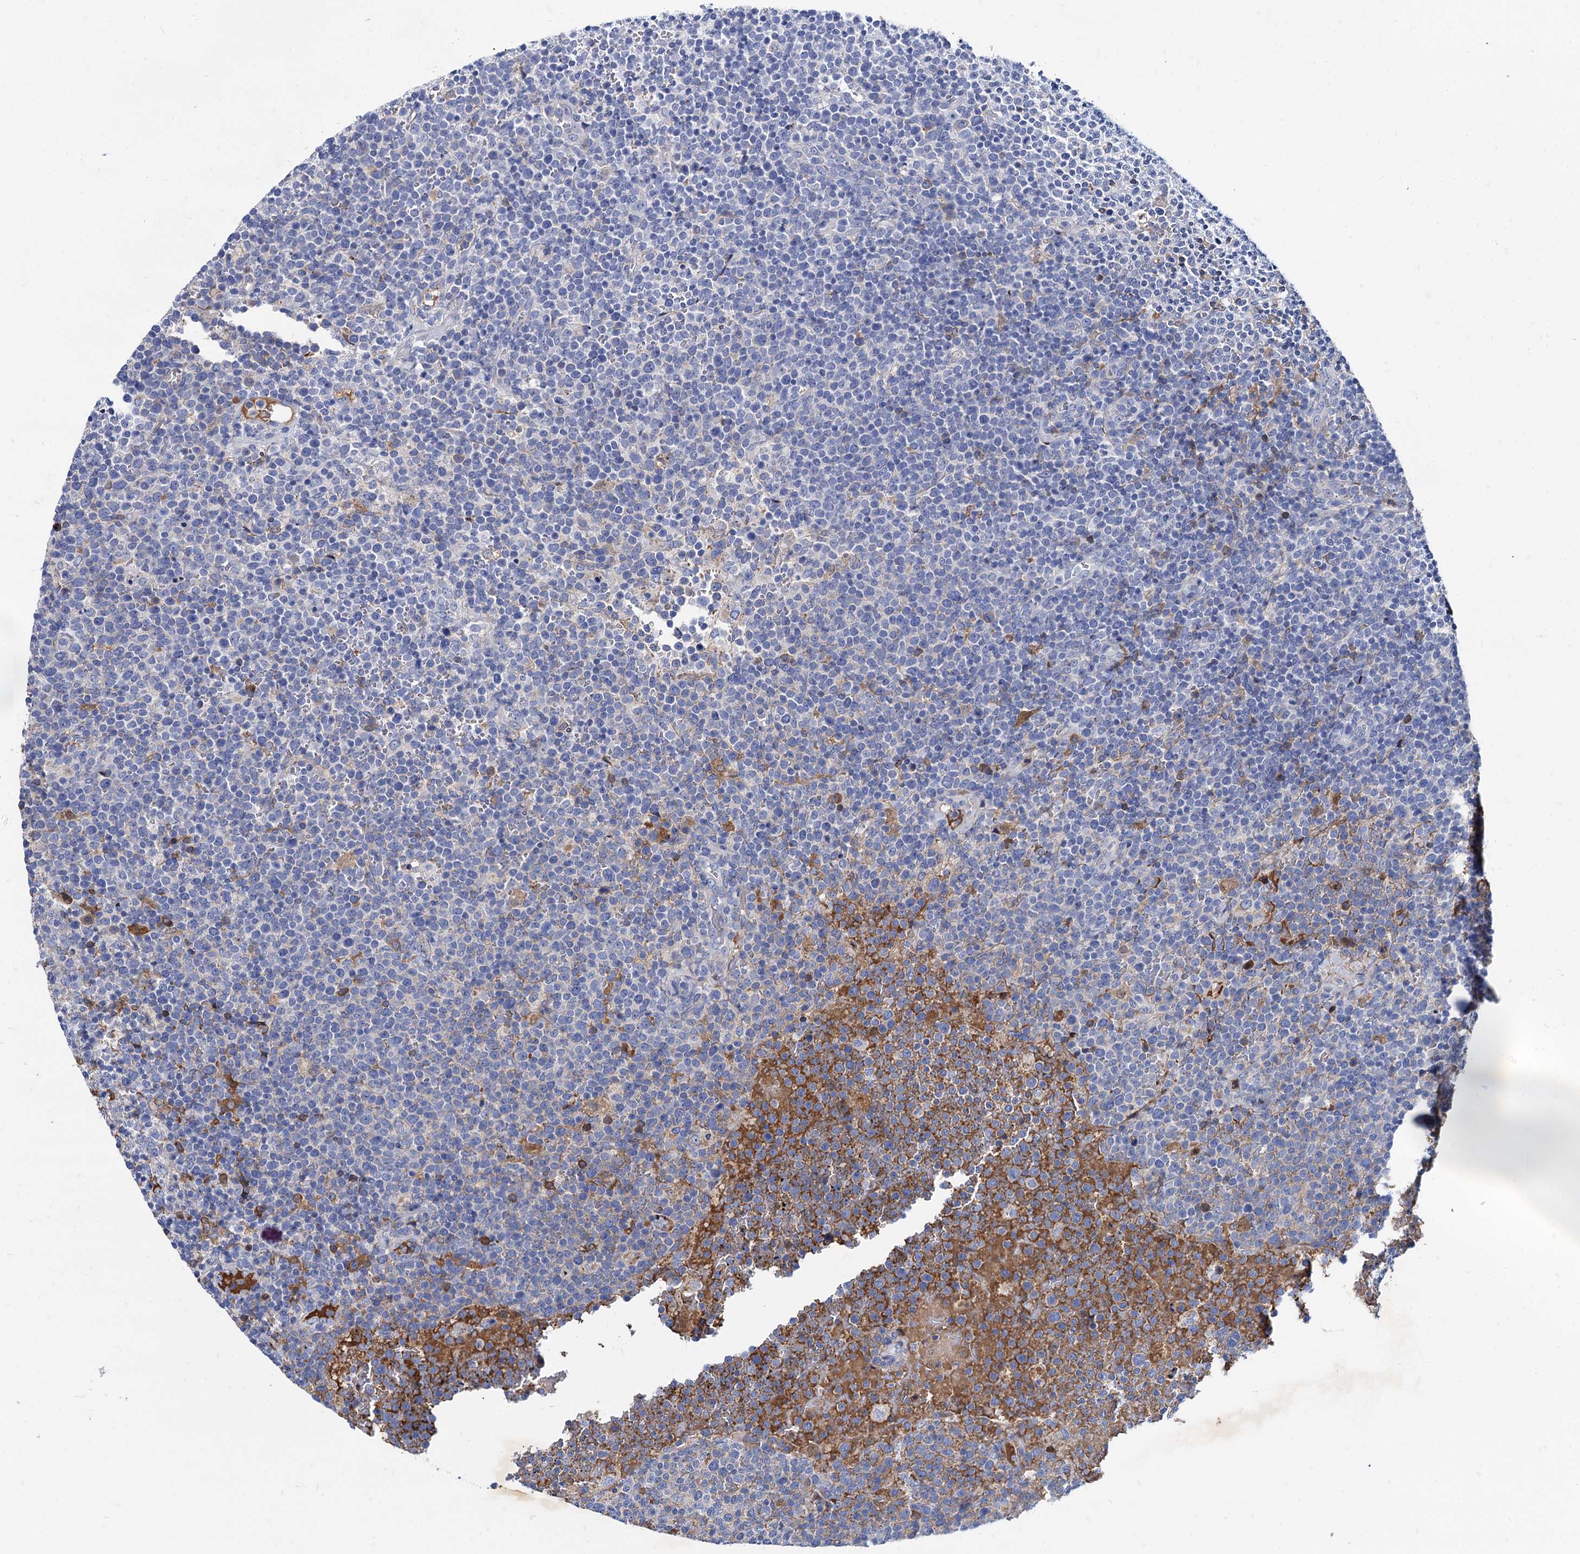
{"staining": {"intensity": "negative", "quantity": "none", "location": "none"}, "tissue": "lymphoma", "cell_type": "Tumor cells", "image_type": "cancer", "snomed": [{"axis": "morphology", "description": "Malignant lymphoma, non-Hodgkin's type, High grade"}, {"axis": "topography", "description": "Lymph node"}], "caption": "Tumor cells are negative for brown protein staining in lymphoma. (Stains: DAB (3,3'-diaminobenzidine) immunohistochemistry (IHC) with hematoxylin counter stain, Microscopy: brightfield microscopy at high magnification).", "gene": "TMEM72", "patient": {"sex": "male", "age": 61}}